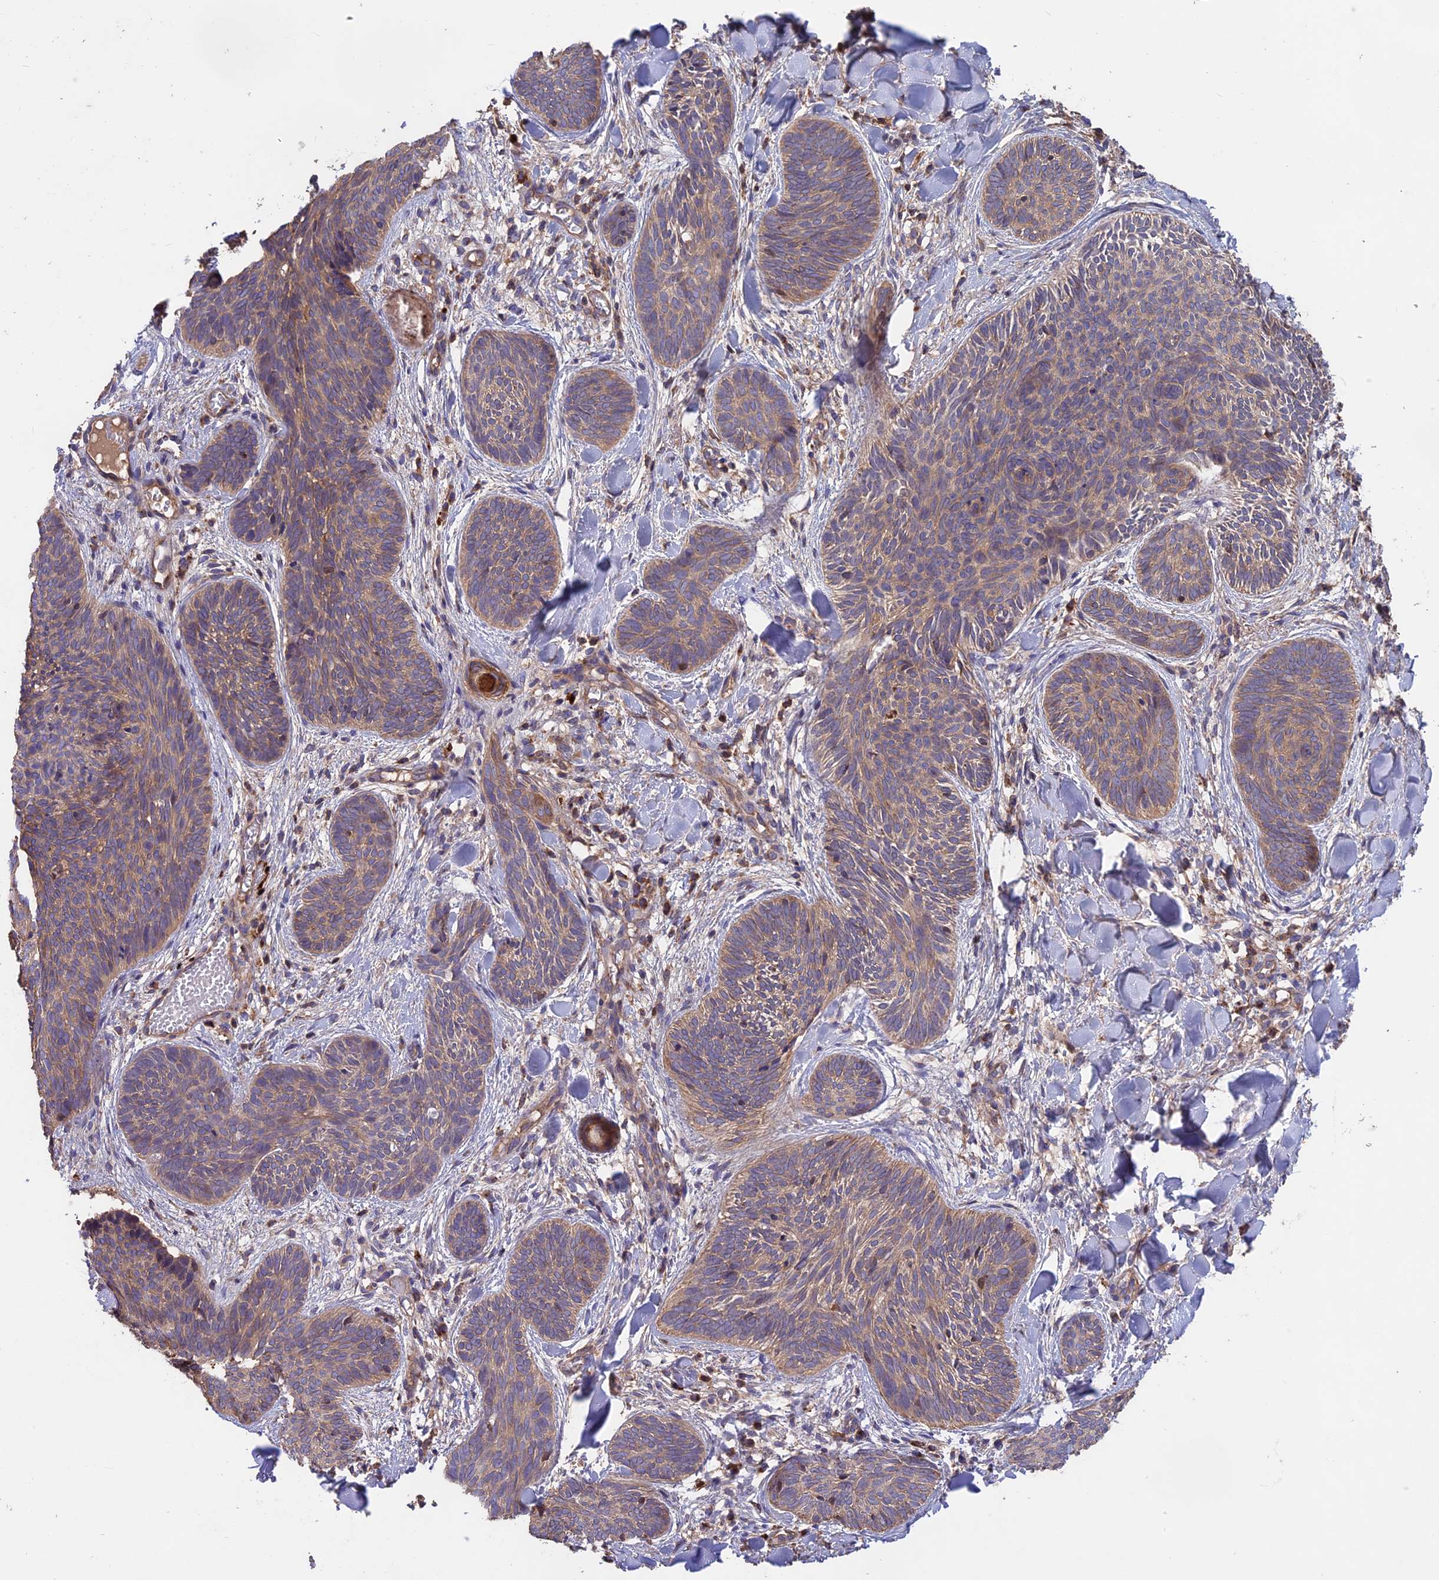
{"staining": {"intensity": "weak", "quantity": ">75%", "location": "cytoplasmic/membranous"}, "tissue": "skin cancer", "cell_type": "Tumor cells", "image_type": "cancer", "snomed": [{"axis": "morphology", "description": "Basal cell carcinoma"}, {"axis": "topography", "description": "Skin"}], "caption": "Immunohistochemical staining of skin basal cell carcinoma reveals low levels of weak cytoplasmic/membranous protein staining in approximately >75% of tumor cells.", "gene": "NUDT8", "patient": {"sex": "female", "age": 81}}